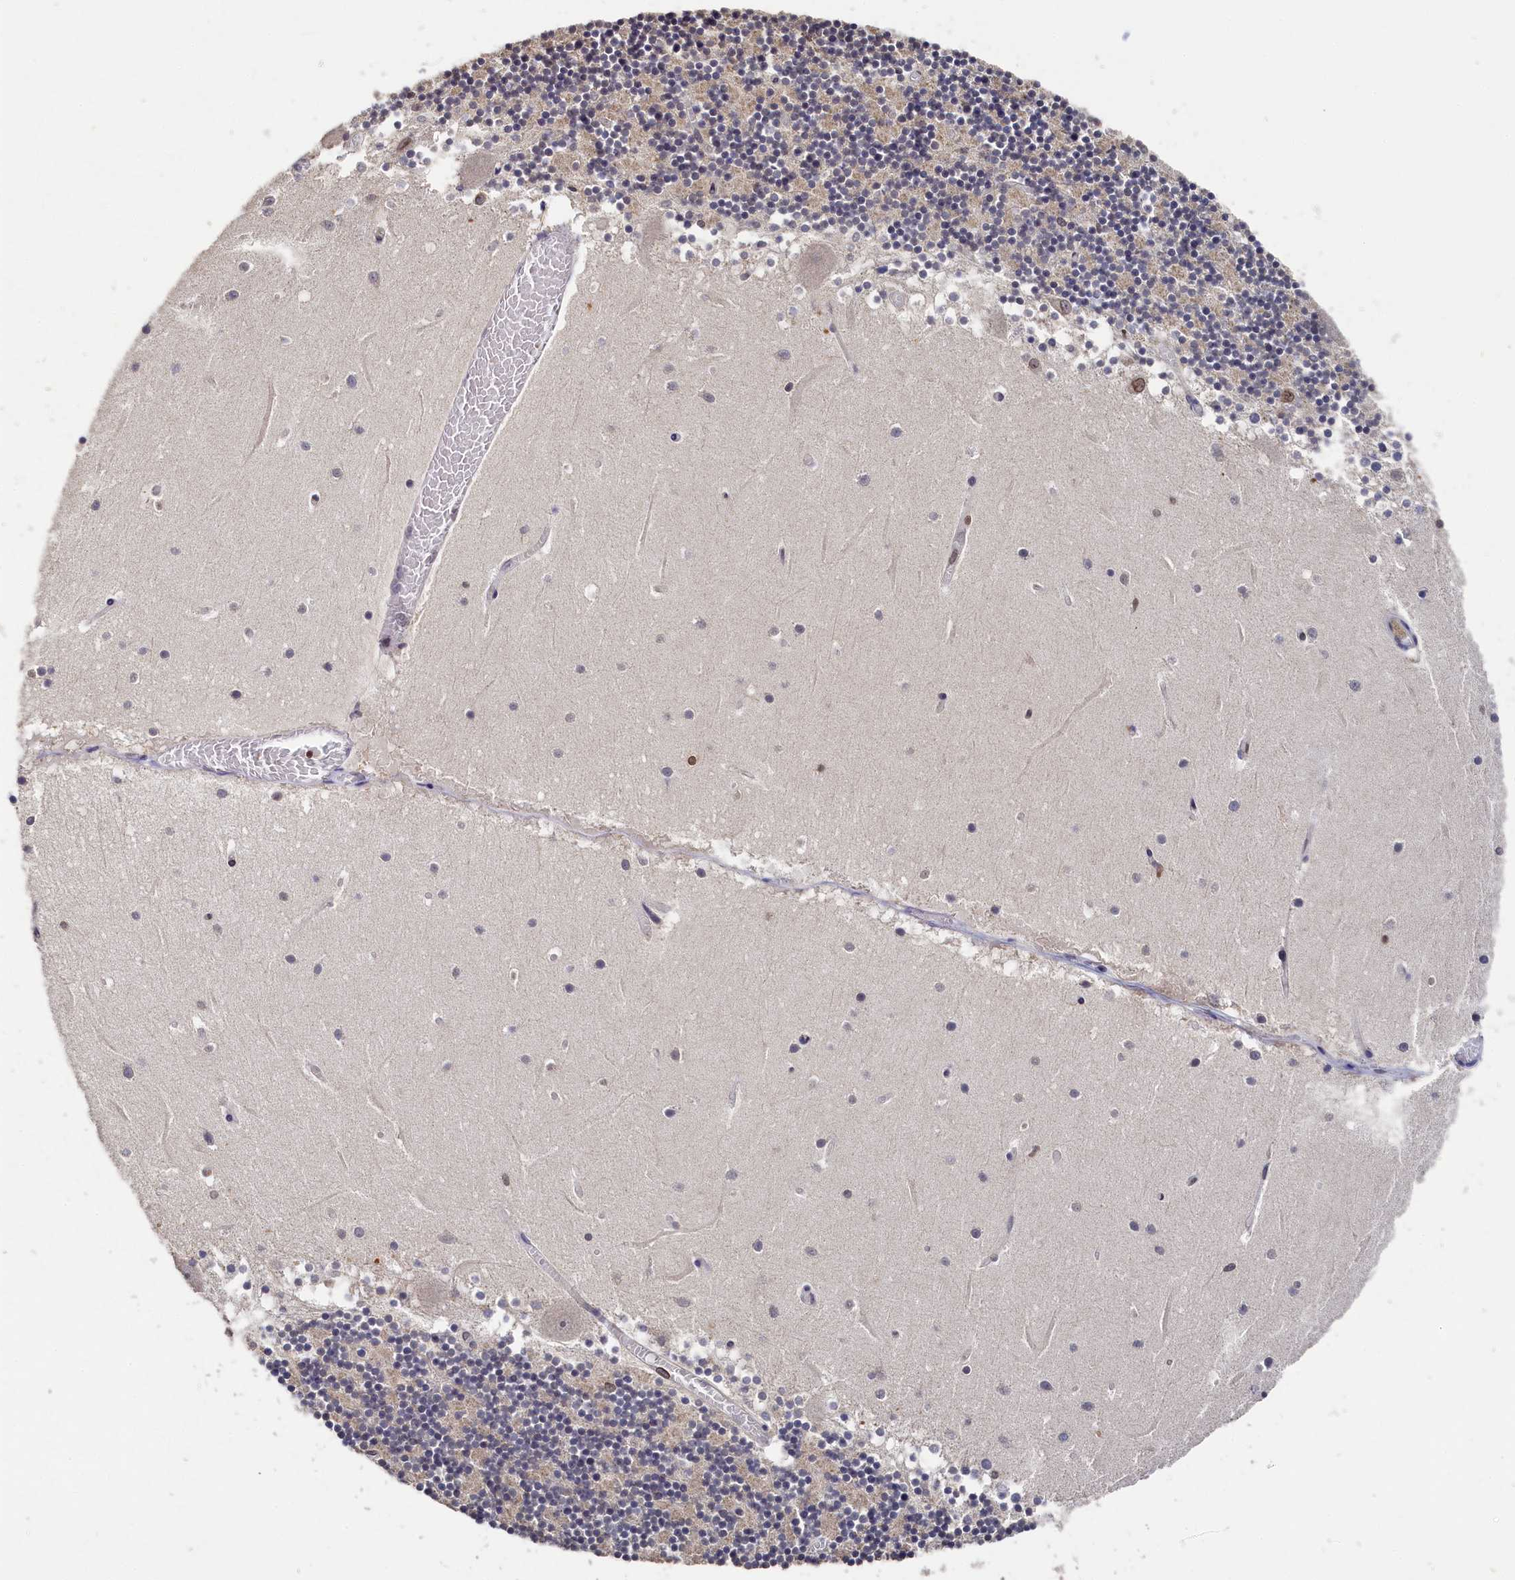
{"staining": {"intensity": "weak", "quantity": "25%-75%", "location": "cytoplasmic/membranous"}, "tissue": "cerebellum", "cell_type": "Cells in granular layer", "image_type": "normal", "snomed": [{"axis": "morphology", "description": "Normal tissue, NOS"}, {"axis": "topography", "description": "Cerebellum"}], "caption": "Protein expression by immunohistochemistry demonstrates weak cytoplasmic/membranous positivity in approximately 25%-75% of cells in granular layer in benign cerebellum.", "gene": "ANKEF1", "patient": {"sex": "female", "age": 28}}